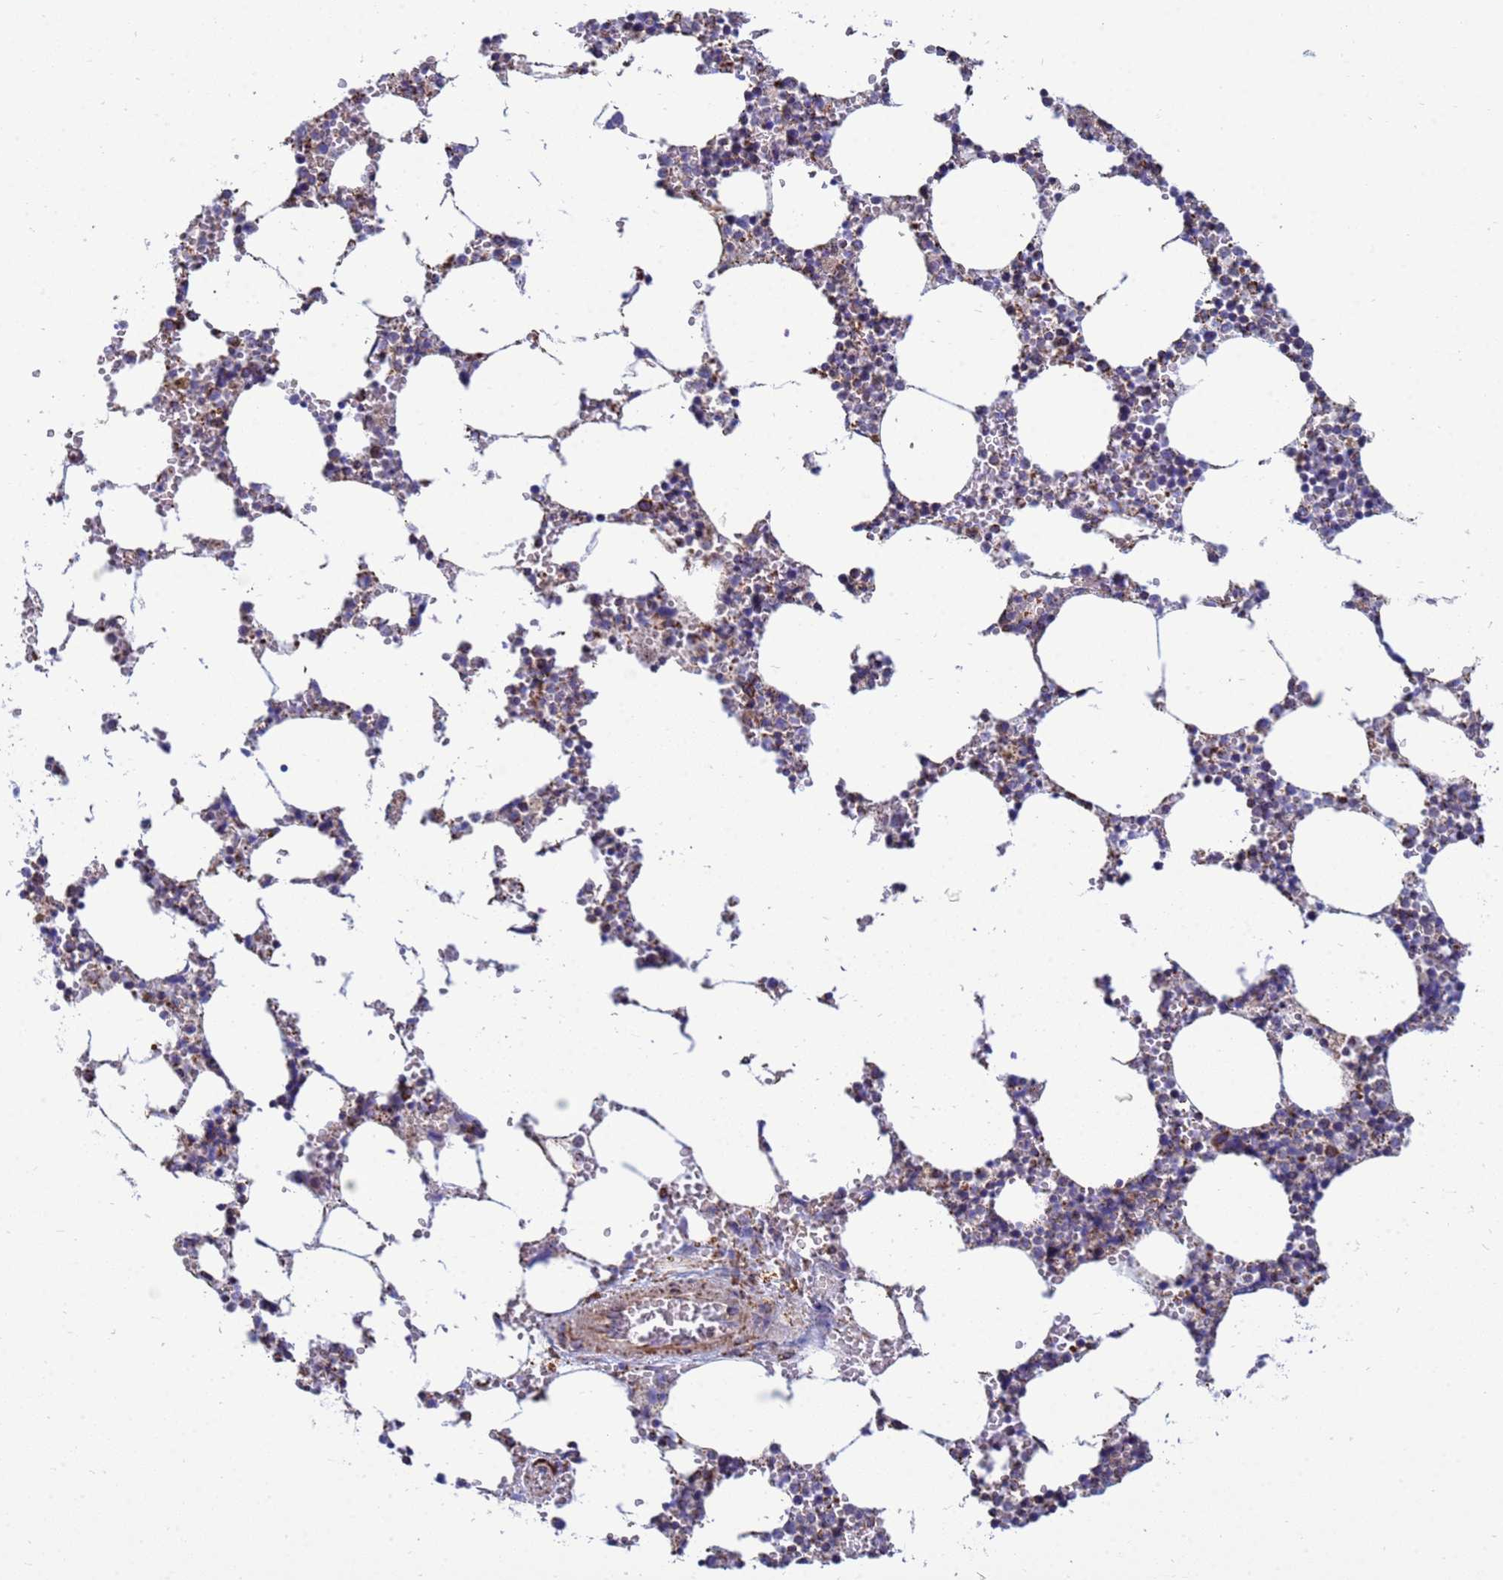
{"staining": {"intensity": "moderate", "quantity": "25%-75%", "location": "cytoplasmic/membranous"}, "tissue": "bone marrow", "cell_type": "Hematopoietic cells", "image_type": "normal", "snomed": [{"axis": "morphology", "description": "Normal tissue, NOS"}, {"axis": "topography", "description": "Bone marrow"}], "caption": "The immunohistochemical stain highlights moderate cytoplasmic/membranous staining in hematopoietic cells of normal bone marrow. (DAB (3,3'-diaminobenzidine) IHC with brightfield microscopy, high magnification).", "gene": "COQ4", "patient": {"sex": "female", "age": 64}}